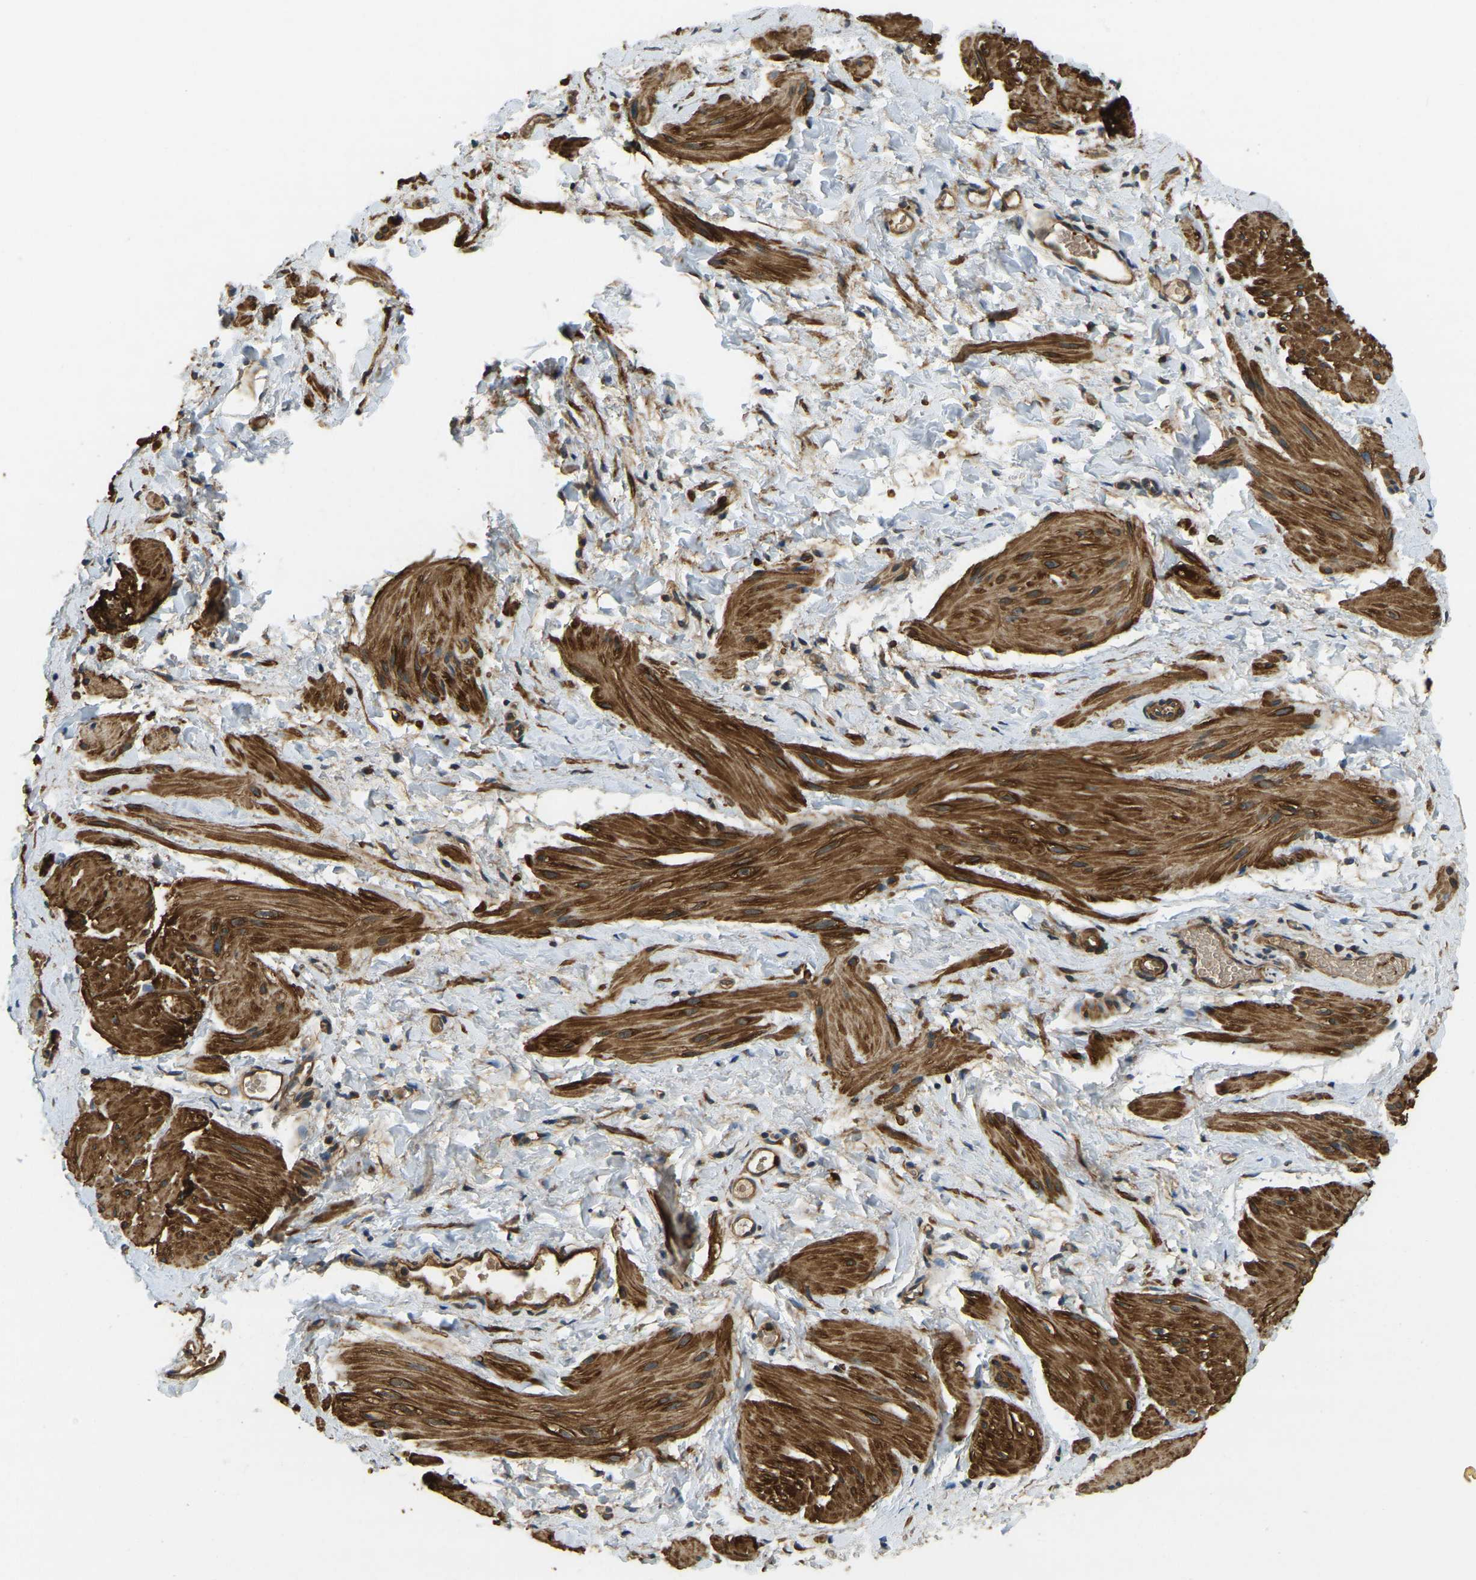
{"staining": {"intensity": "strong", "quantity": ">75%", "location": "cytoplasmic/membranous"}, "tissue": "smooth muscle", "cell_type": "Smooth muscle cells", "image_type": "normal", "snomed": [{"axis": "morphology", "description": "Normal tissue, NOS"}, {"axis": "topography", "description": "Smooth muscle"}], "caption": "Smooth muscle cells show strong cytoplasmic/membranous positivity in approximately >75% of cells in normal smooth muscle. Using DAB (3,3'-diaminobenzidine) (brown) and hematoxylin (blue) stains, captured at high magnification using brightfield microscopy.", "gene": "ERGIC1", "patient": {"sex": "male", "age": 16}}